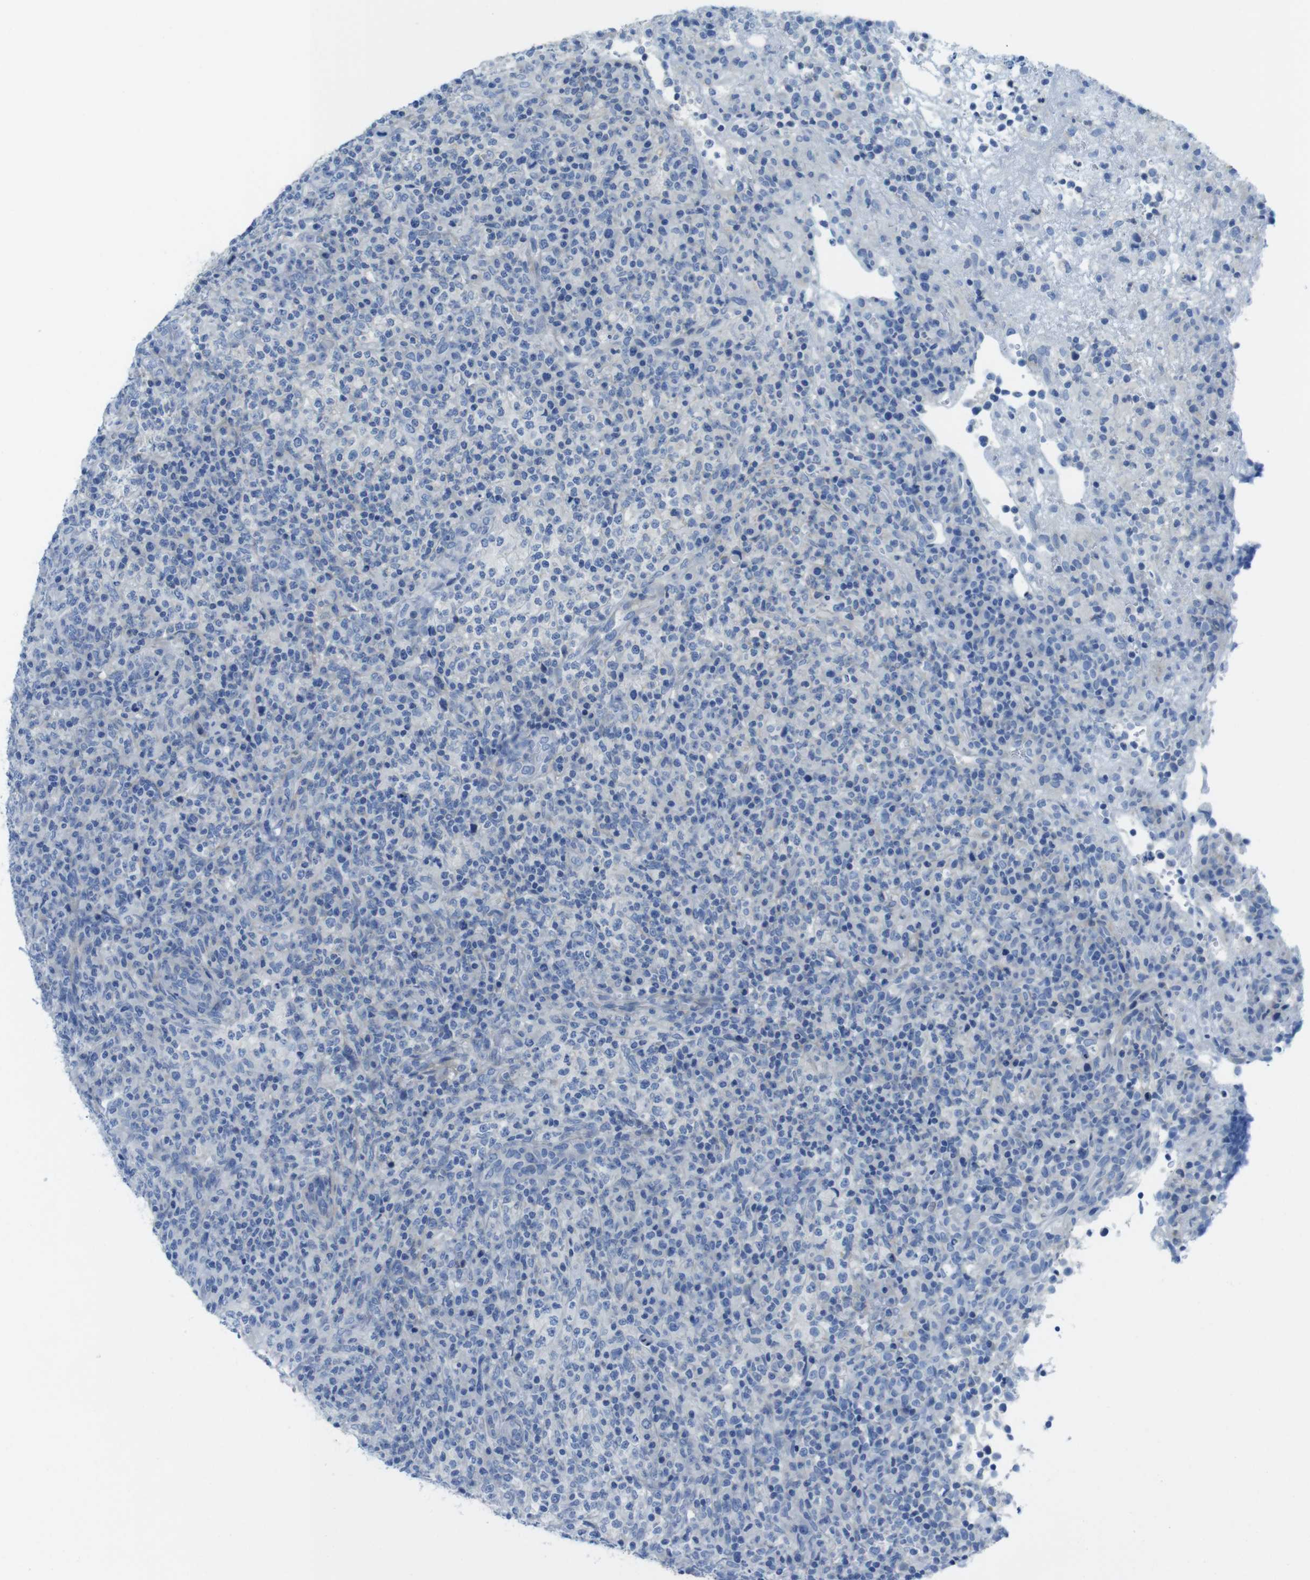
{"staining": {"intensity": "negative", "quantity": "none", "location": "none"}, "tissue": "lymphoma", "cell_type": "Tumor cells", "image_type": "cancer", "snomed": [{"axis": "morphology", "description": "Malignant lymphoma, non-Hodgkin's type, High grade"}, {"axis": "topography", "description": "Lymph node"}], "caption": "An immunohistochemistry photomicrograph of malignant lymphoma, non-Hodgkin's type (high-grade) is shown. There is no staining in tumor cells of malignant lymphoma, non-Hodgkin's type (high-grade).", "gene": "ASIC5", "patient": {"sex": "female", "age": 76}}